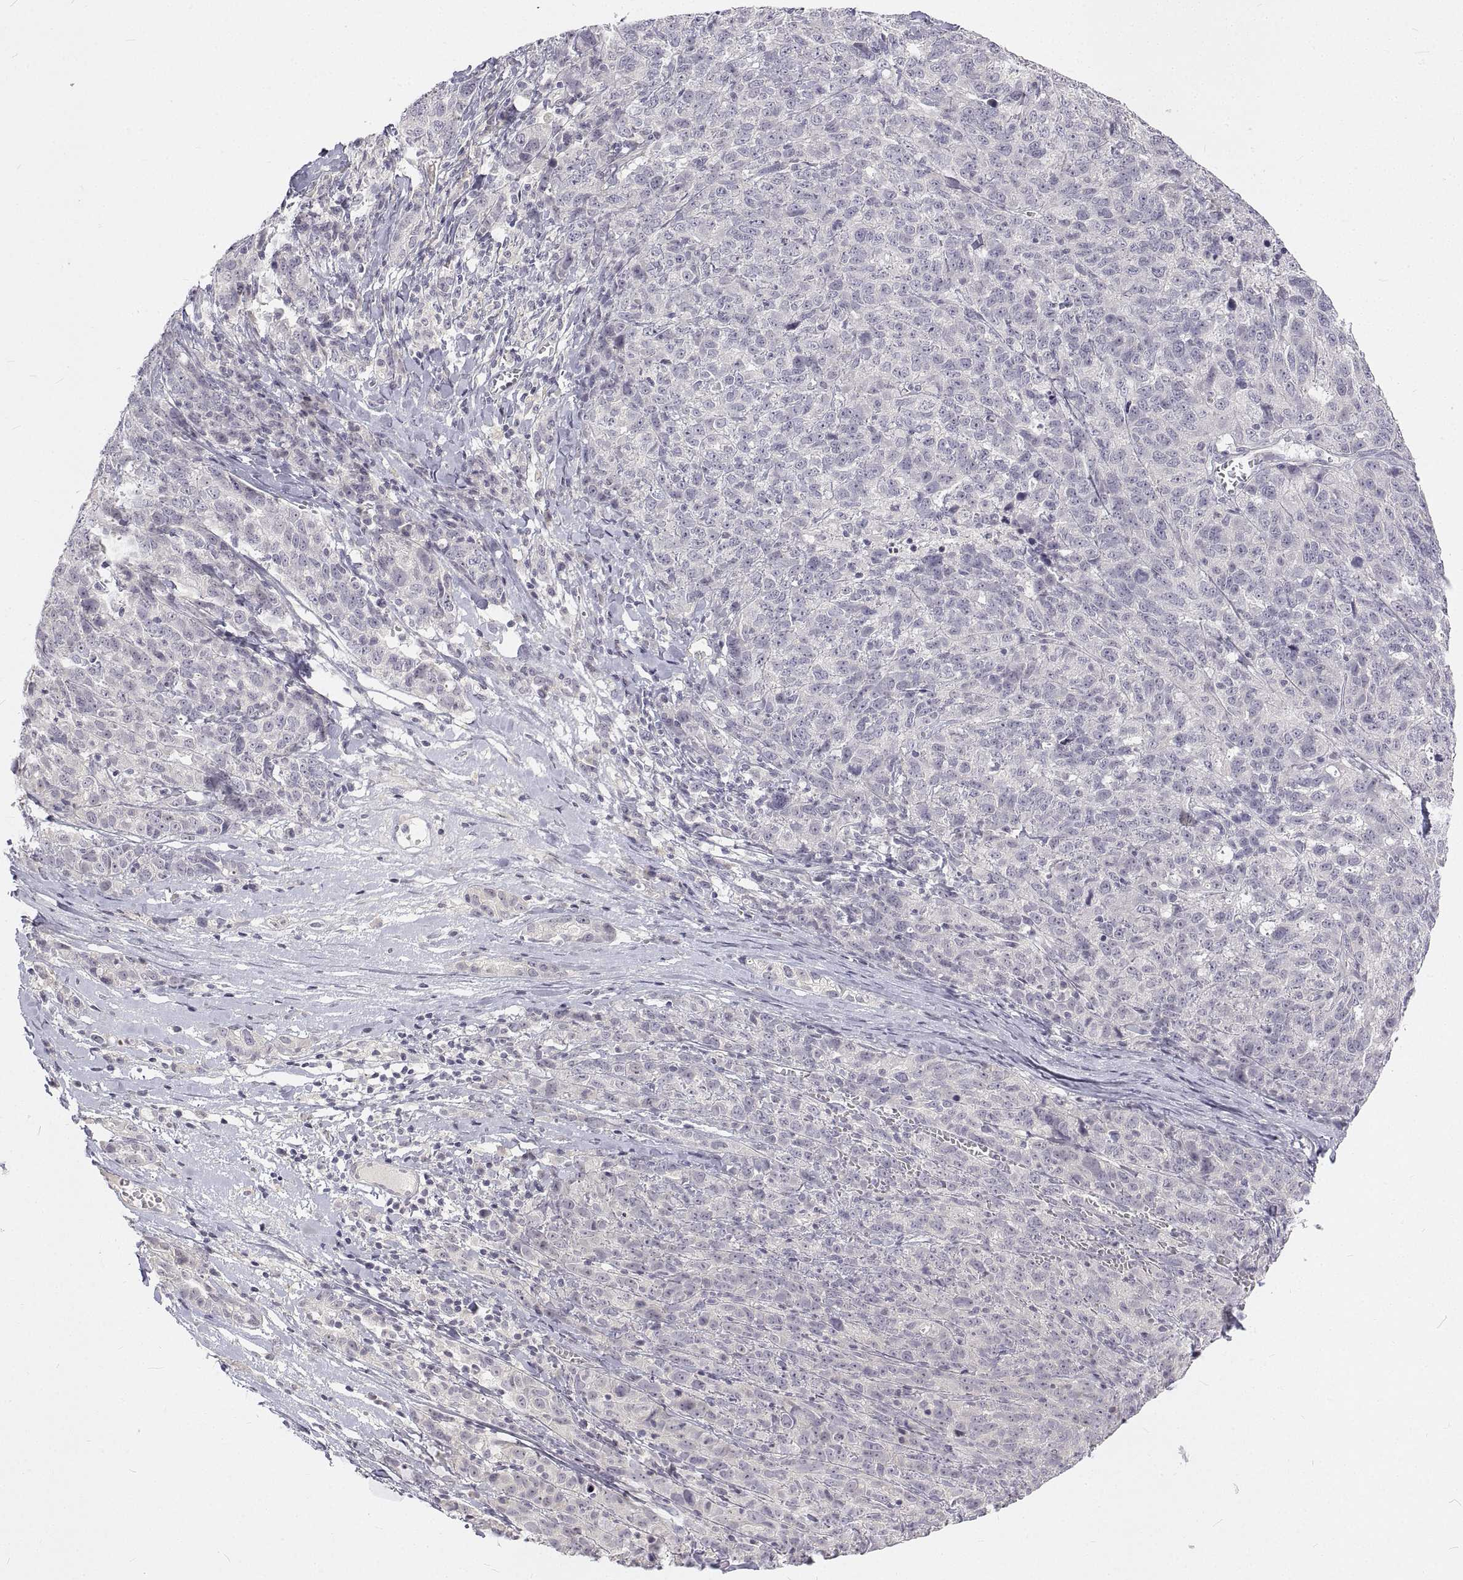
{"staining": {"intensity": "negative", "quantity": "none", "location": "none"}, "tissue": "ovarian cancer", "cell_type": "Tumor cells", "image_type": "cancer", "snomed": [{"axis": "morphology", "description": "Cystadenocarcinoma, serous, NOS"}, {"axis": "topography", "description": "Ovary"}], "caption": "Ovarian cancer was stained to show a protein in brown. There is no significant positivity in tumor cells.", "gene": "ANO2", "patient": {"sex": "female", "age": 71}}